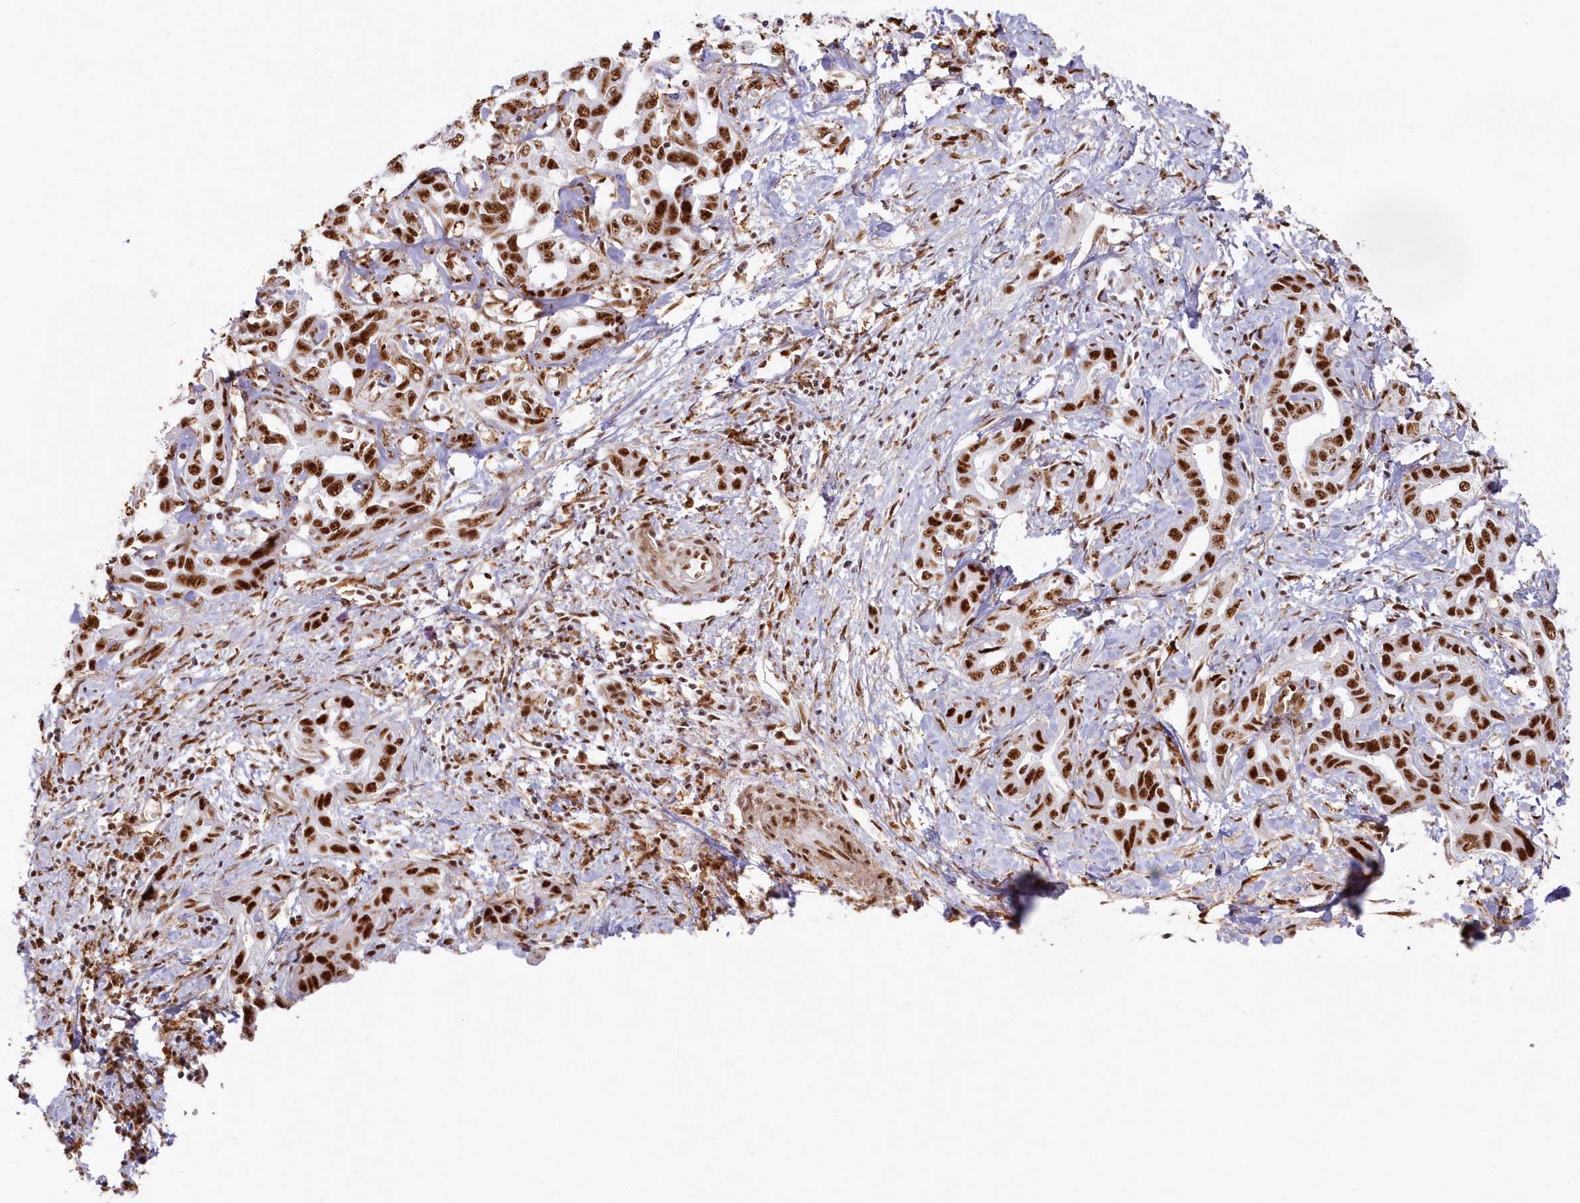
{"staining": {"intensity": "strong", "quantity": ">75%", "location": "nuclear"}, "tissue": "liver cancer", "cell_type": "Tumor cells", "image_type": "cancer", "snomed": [{"axis": "morphology", "description": "Cholangiocarcinoma"}, {"axis": "topography", "description": "Liver"}], "caption": "Protein staining of cholangiocarcinoma (liver) tissue displays strong nuclear staining in about >75% of tumor cells.", "gene": "DDX46", "patient": {"sex": "male", "age": 59}}